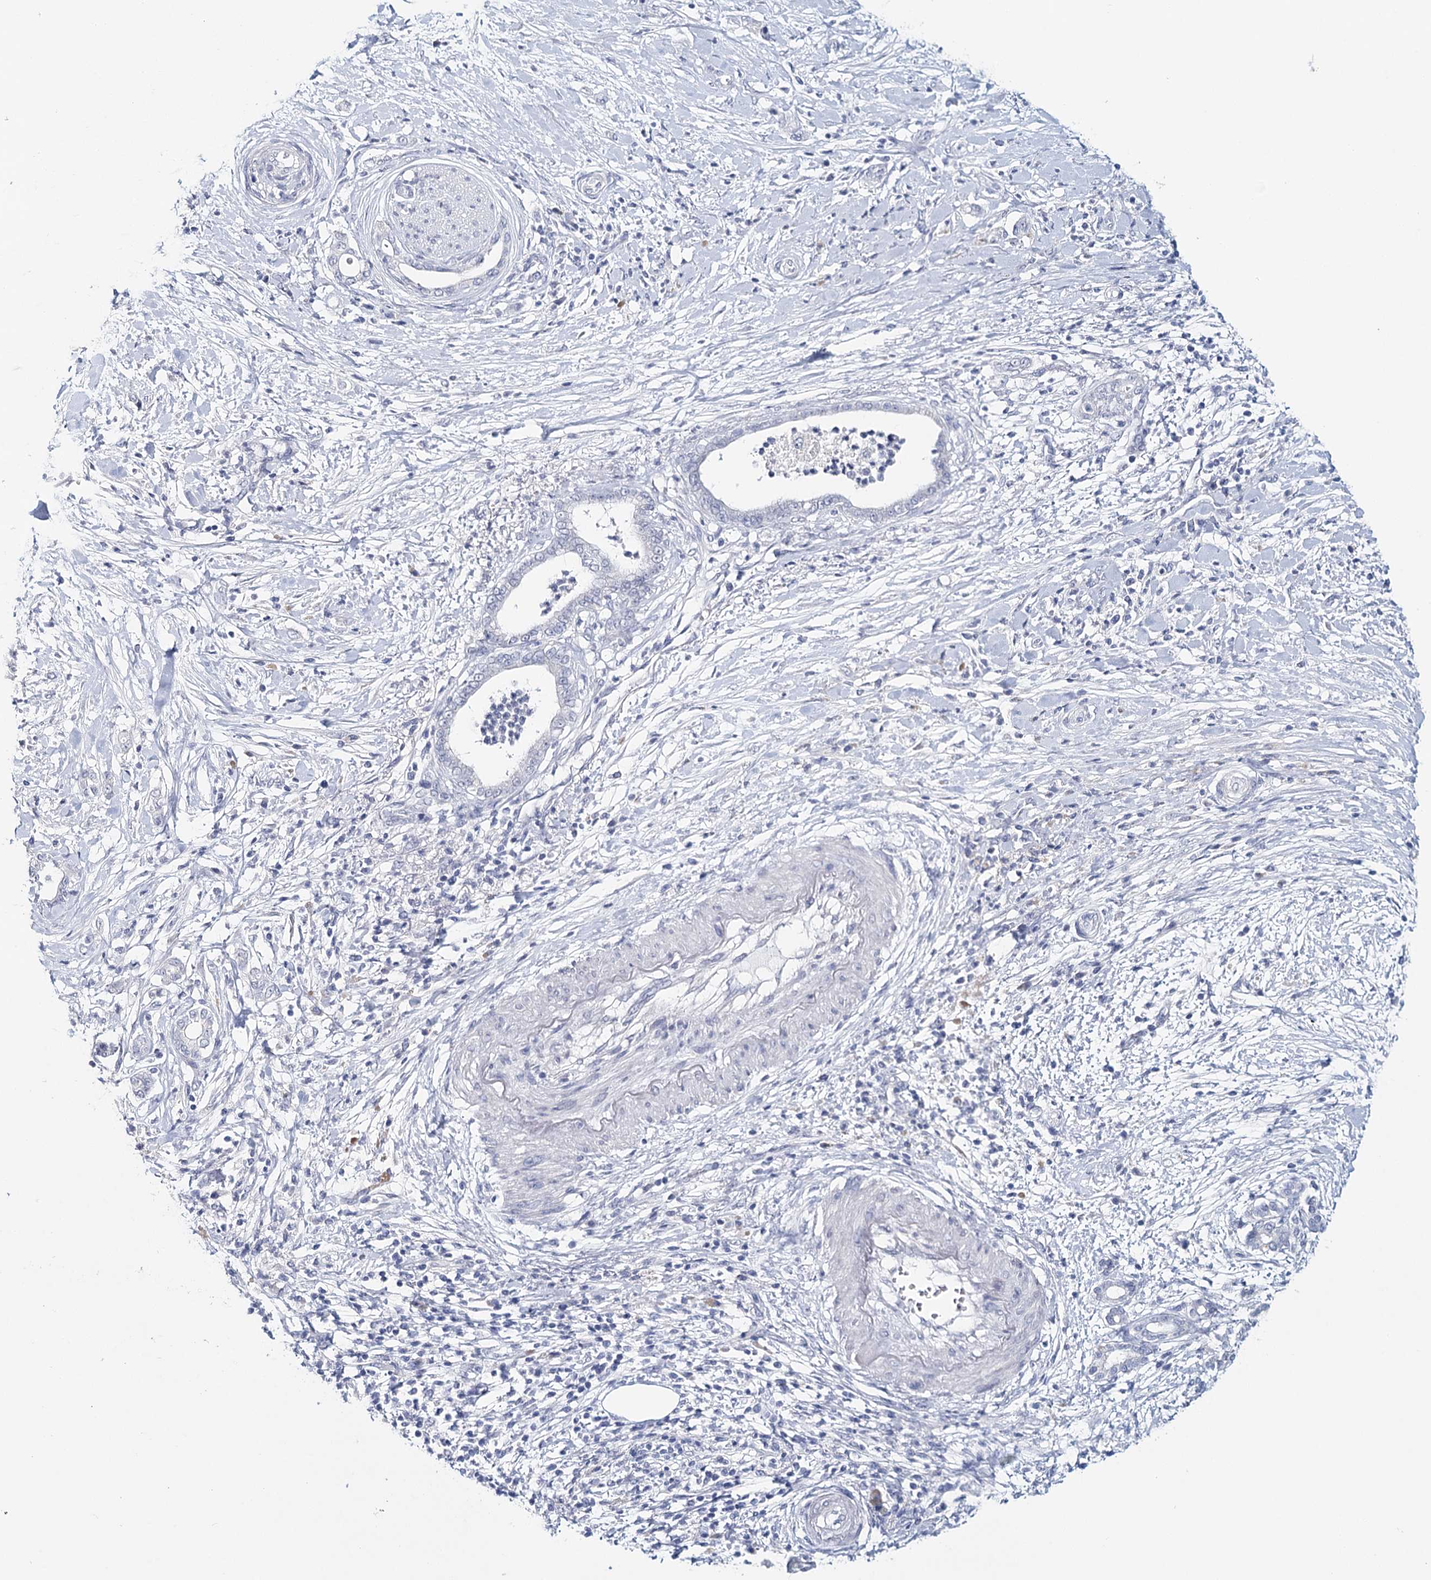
{"staining": {"intensity": "negative", "quantity": "none", "location": "none"}, "tissue": "pancreatic cancer", "cell_type": "Tumor cells", "image_type": "cancer", "snomed": [{"axis": "morphology", "description": "Adenocarcinoma, NOS"}, {"axis": "topography", "description": "Pancreas"}], "caption": "Immunohistochemistry of pancreatic cancer (adenocarcinoma) shows no expression in tumor cells.", "gene": "HSPA4L", "patient": {"sex": "female", "age": 55}}